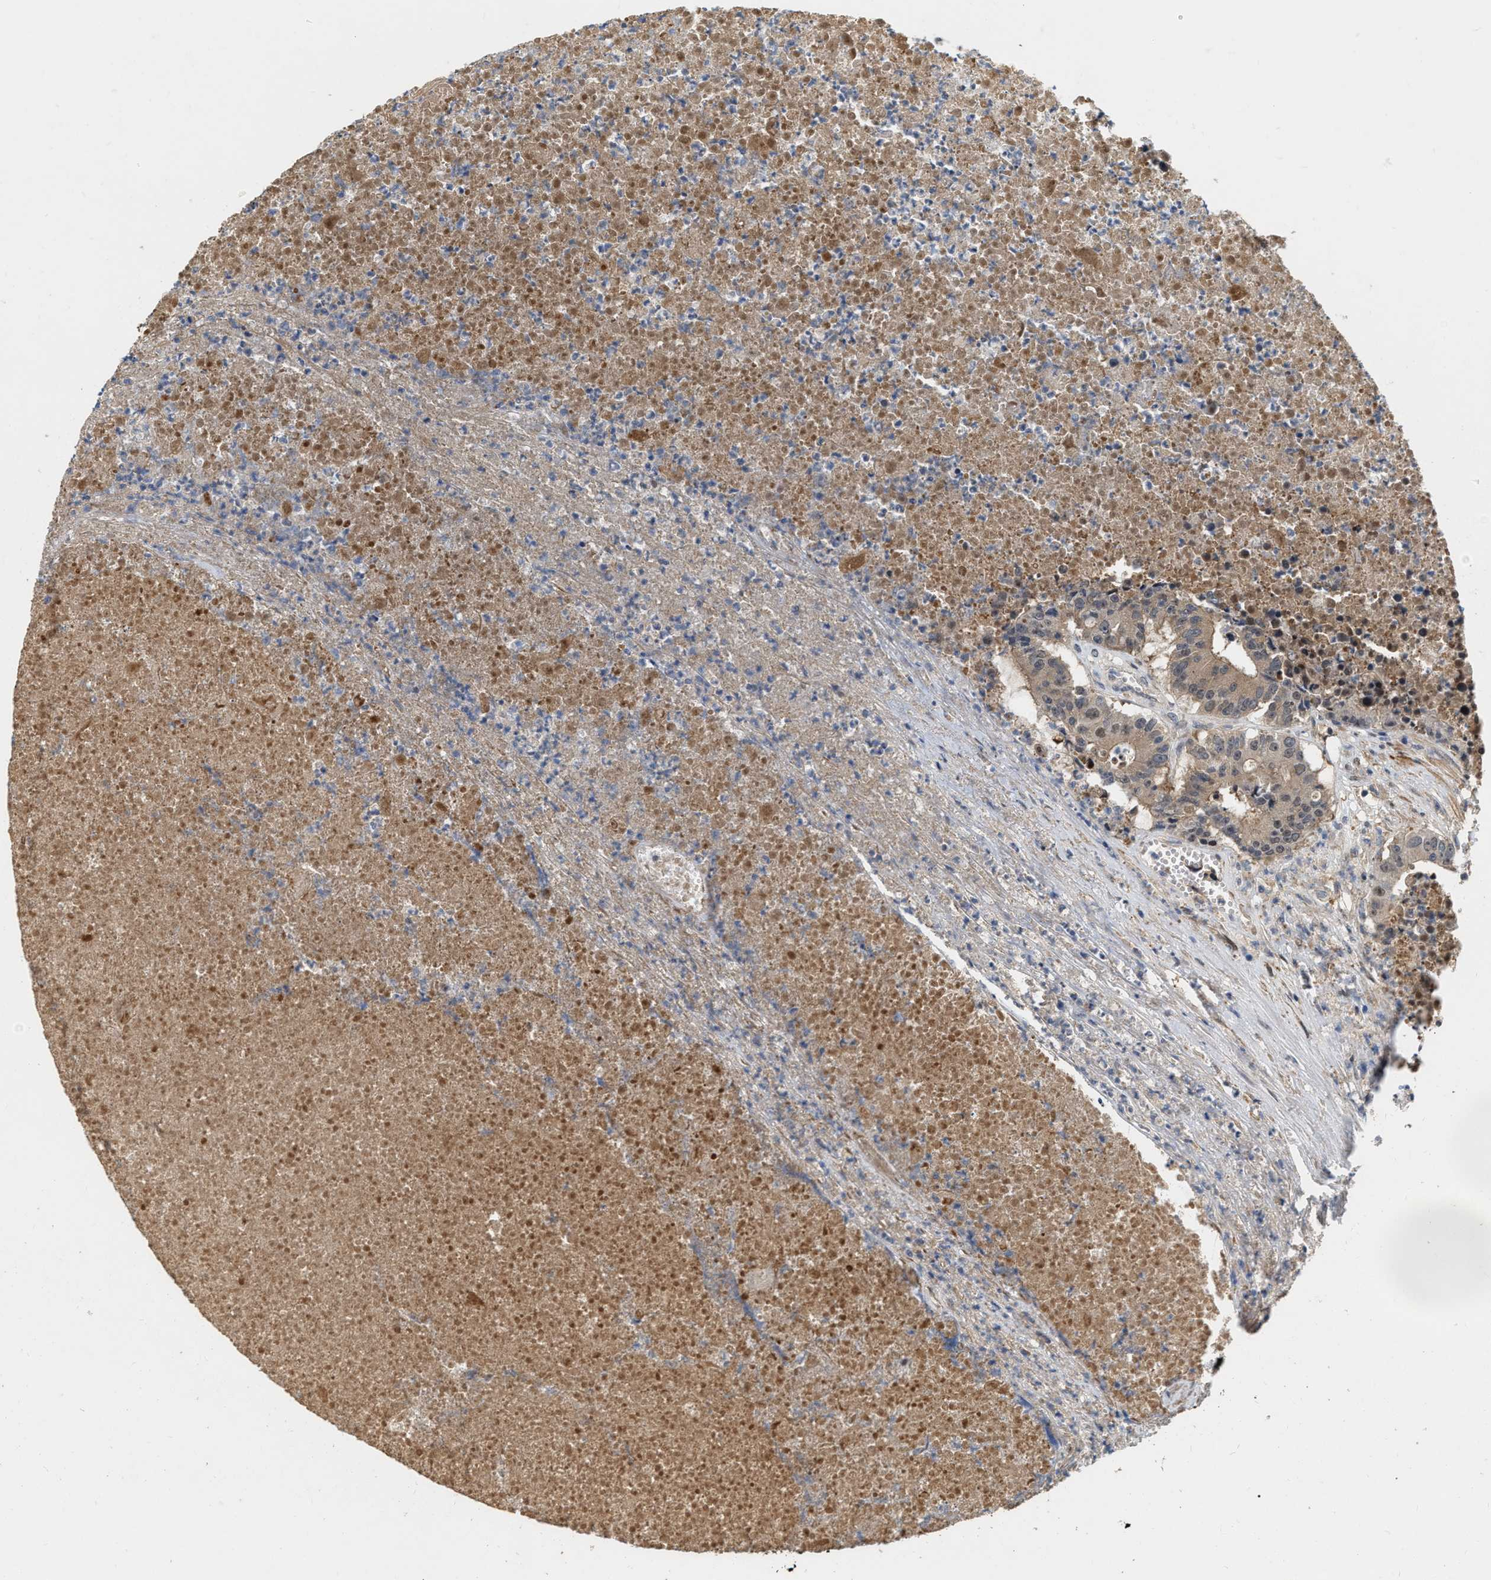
{"staining": {"intensity": "moderate", "quantity": ">75%", "location": "cytoplasmic/membranous"}, "tissue": "colorectal cancer", "cell_type": "Tumor cells", "image_type": "cancer", "snomed": [{"axis": "morphology", "description": "Adenocarcinoma, NOS"}, {"axis": "topography", "description": "Colon"}], "caption": "The micrograph reveals staining of colorectal cancer (adenocarcinoma), revealing moderate cytoplasmic/membranous protein staining (brown color) within tumor cells. The protein is stained brown, and the nuclei are stained in blue (DAB IHC with brightfield microscopy, high magnification).", "gene": "RUVBL1", "patient": {"sex": "male", "age": 87}}